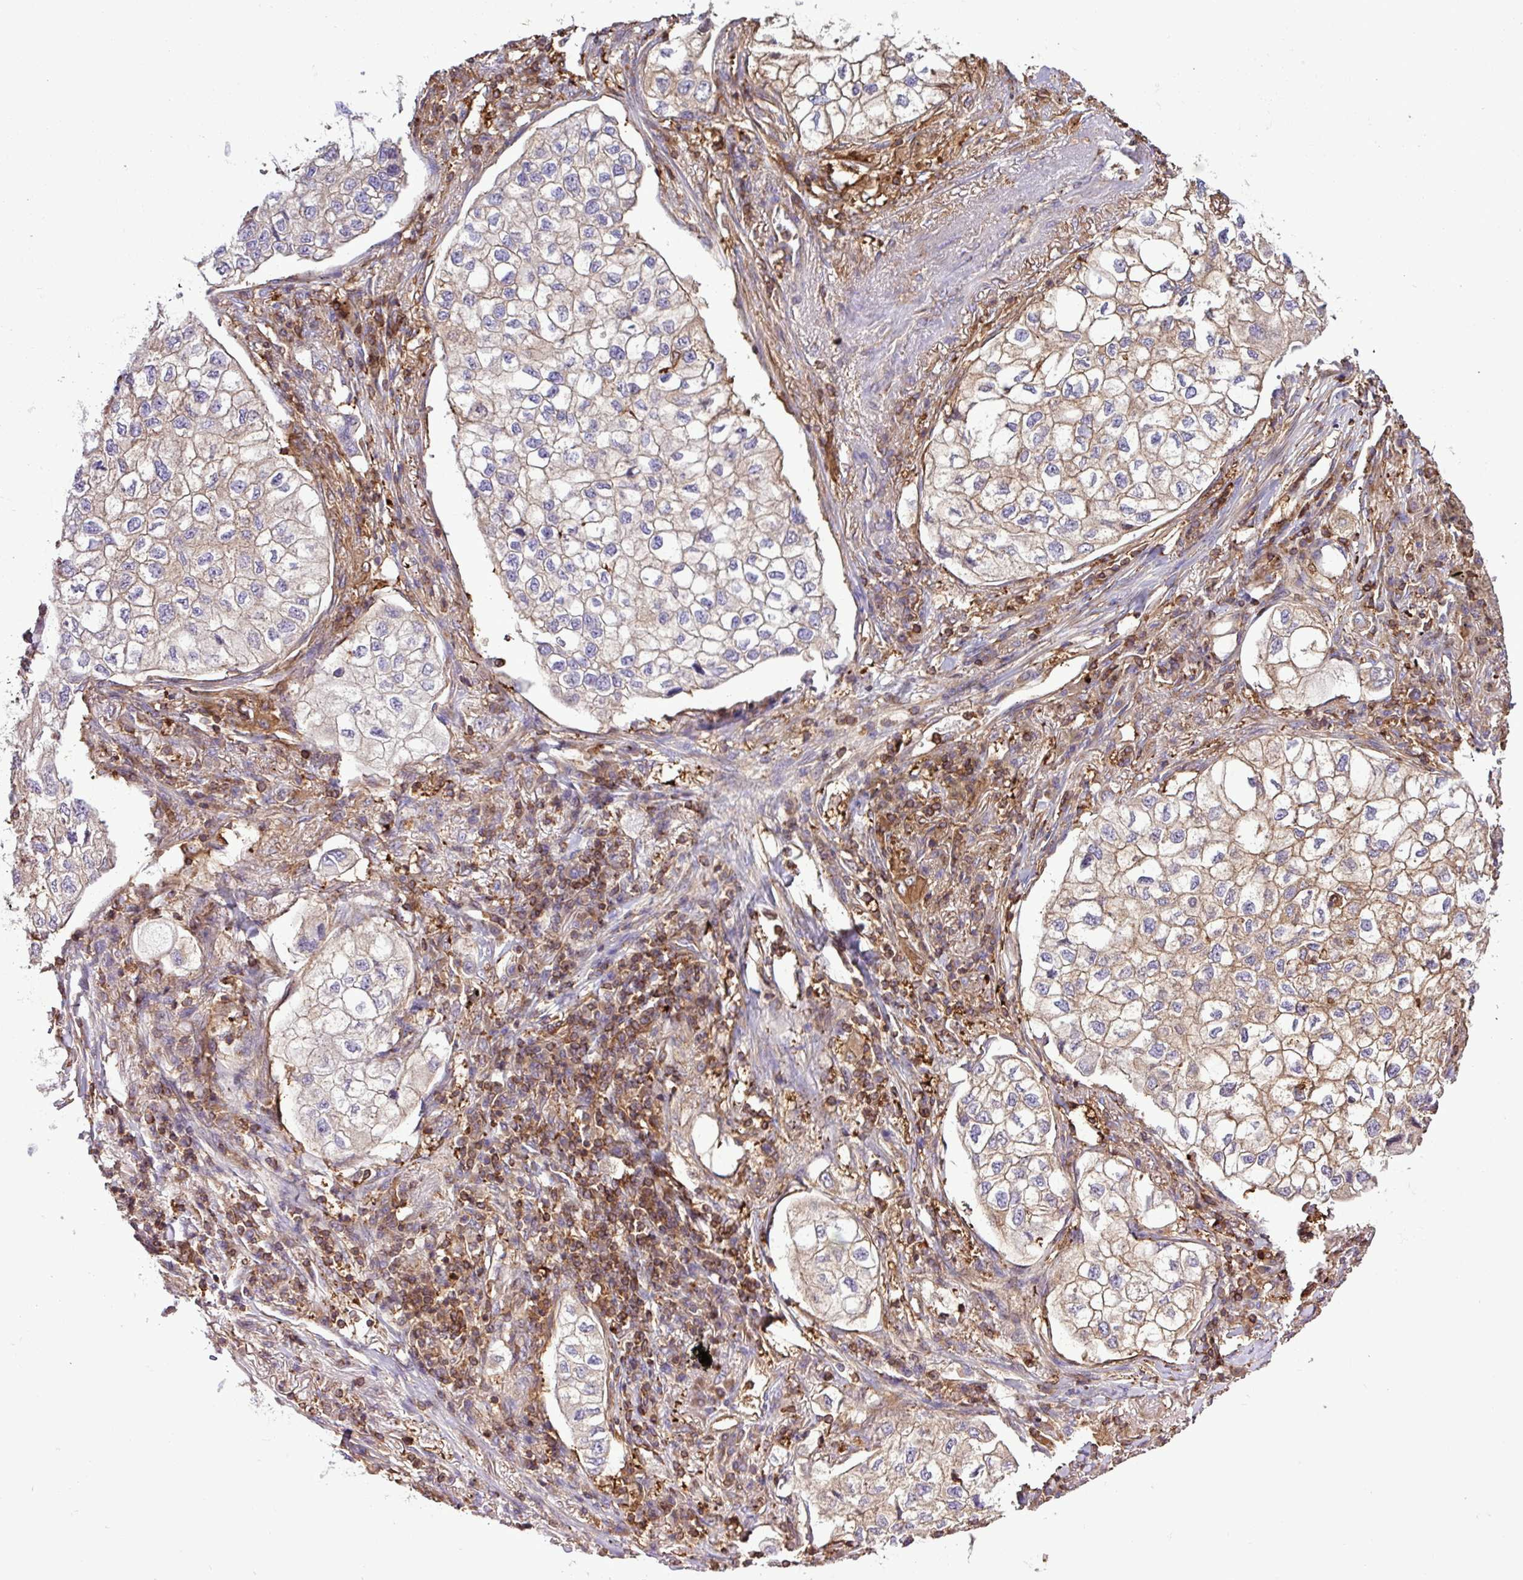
{"staining": {"intensity": "weak", "quantity": "<25%", "location": "cytoplasmic/membranous"}, "tissue": "lung cancer", "cell_type": "Tumor cells", "image_type": "cancer", "snomed": [{"axis": "morphology", "description": "Adenocarcinoma, NOS"}, {"axis": "topography", "description": "Lung"}], "caption": "Lung cancer (adenocarcinoma) was stained to show a protein in brown. There is no significant expression in tumor cells.", "gene": "PGAP6", "patient": {"sex": "male", "age": 63}}